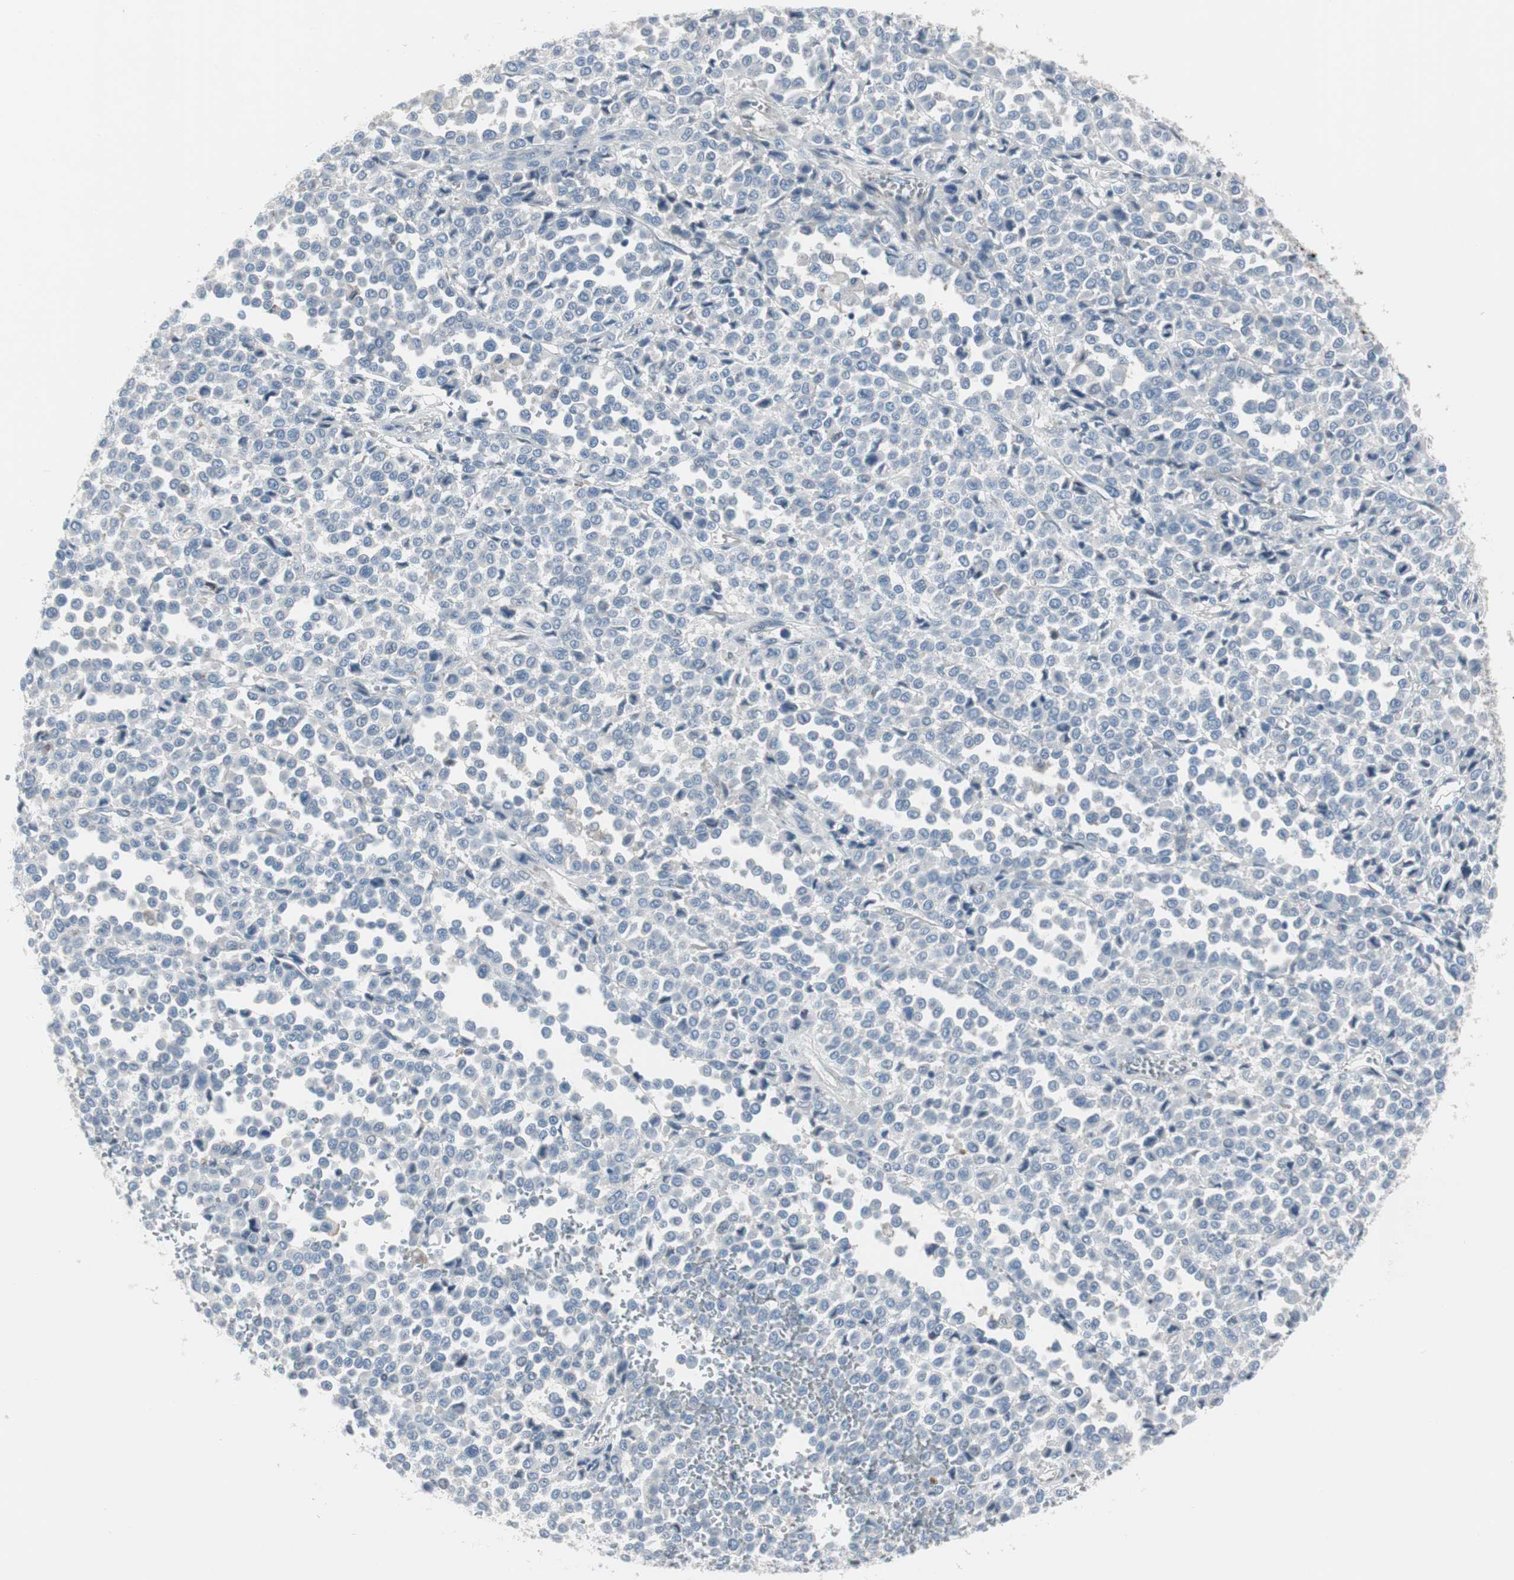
{"staining": {"intensity": "negative", "quantity": "none", "location": "none"}, "tissue": "melanoma", "cell_type": "Tumor cells", "image_type": "cancer", "snomed": [{"axis": "morphology", "description": "Malignant melanoma, Metastatic site"}, {"axis": "topography", "description": "Pancreas"}], "caption": "An image of malignant melanoma (metastatic site) stained for a protein shows no brown staining in tumor cells.", "gene": "PIGR", "patient": {"sex": "female", "age": 30}}